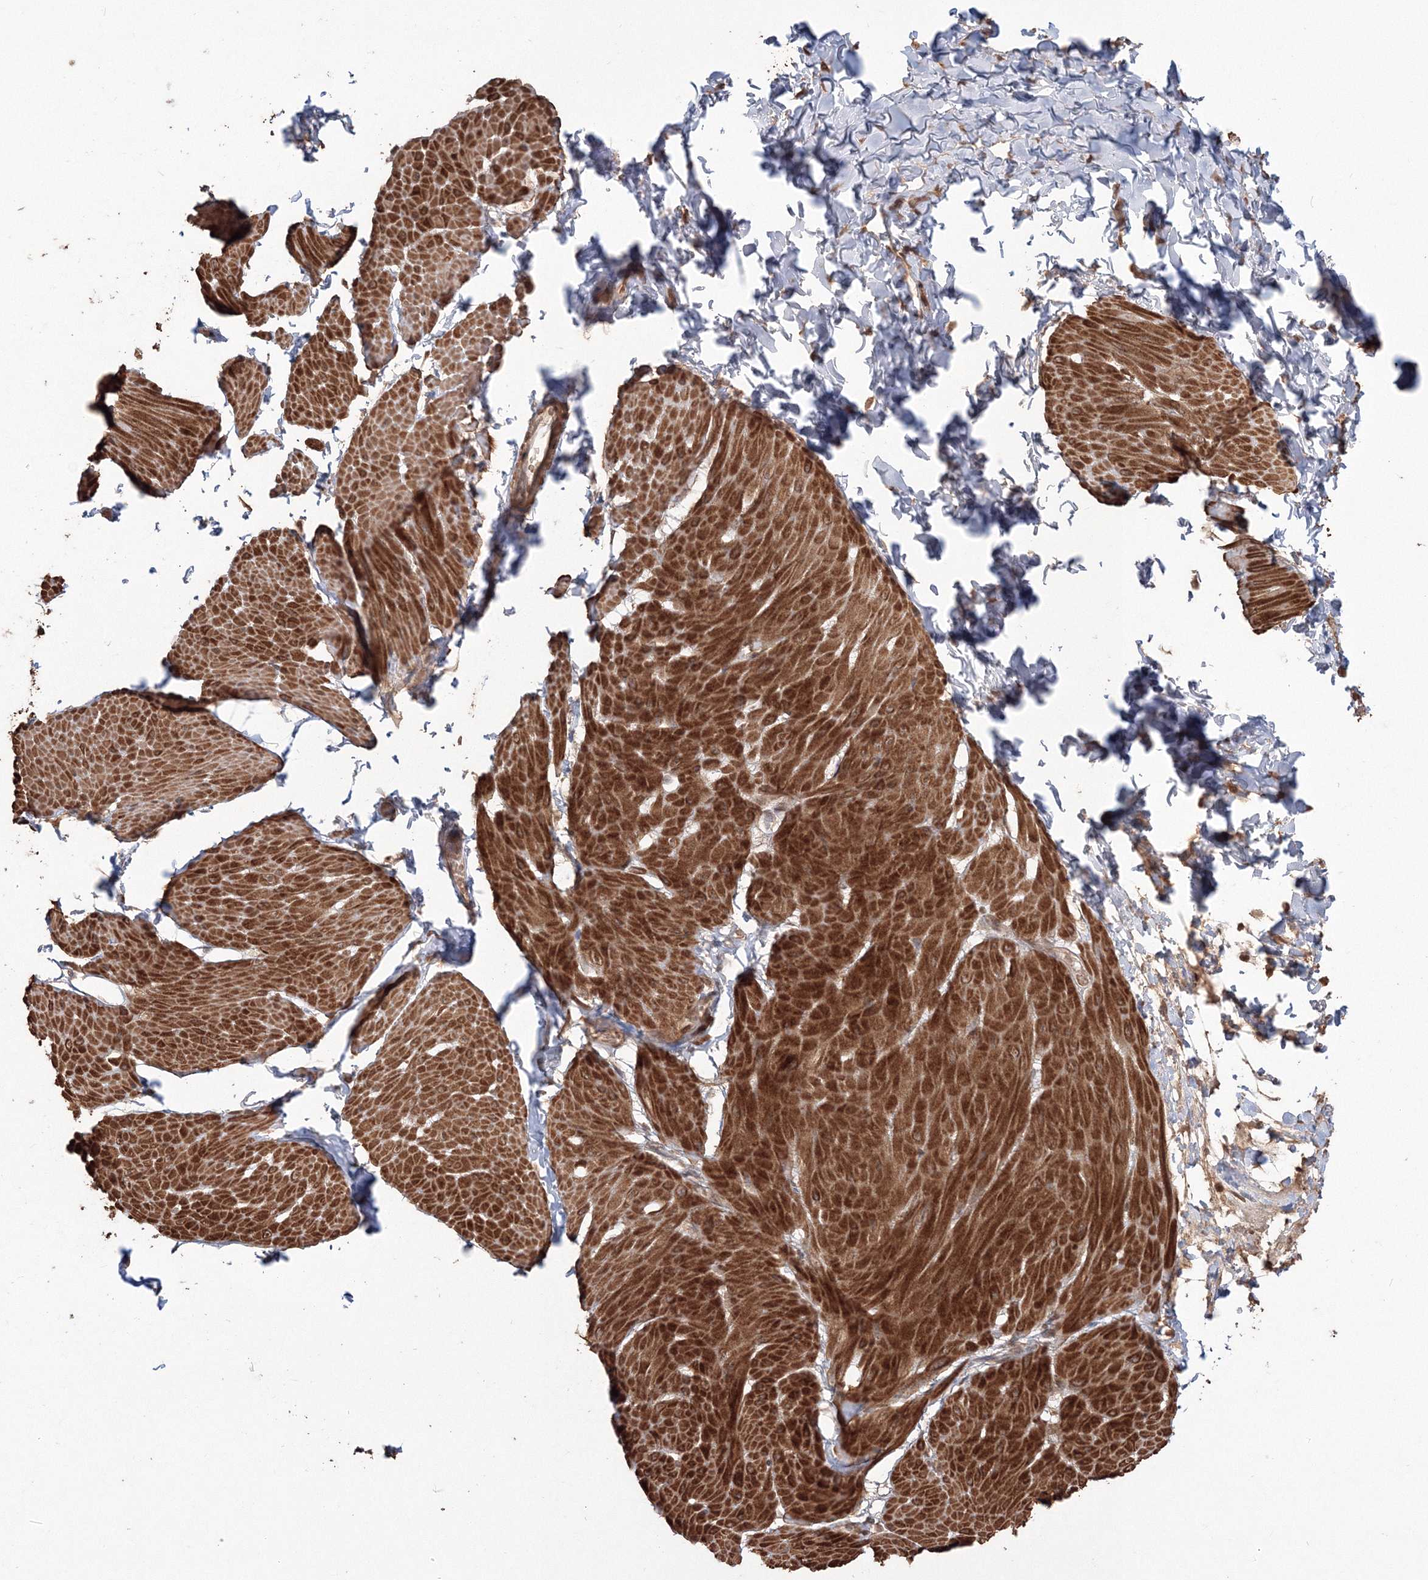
{"staining": {"intensity": "strong", "quantity": ">75%", "location": "cytoplasmic/membranous"}, "tissue": "smooth muscle", "cell_type": "Smooth muscle cells", "image_type": "normal", "snomed": [{"axis": "morphology", "description": "Urothelial carcinoma, High grade"}, {"axis": "topography", "description": "Urinary bladder"}], "caption": "A brown stain labels strong cytoplasmic/membranous expression of a protein in smooth muscle cells of unremarkable smooth muscle. Using DAB (brown) and hematoxylin (blue) stains, captured at high magnification using brightfield microscopy.", "gene": "CCDC122", "patient": {"sex": "male", "age": 46}}